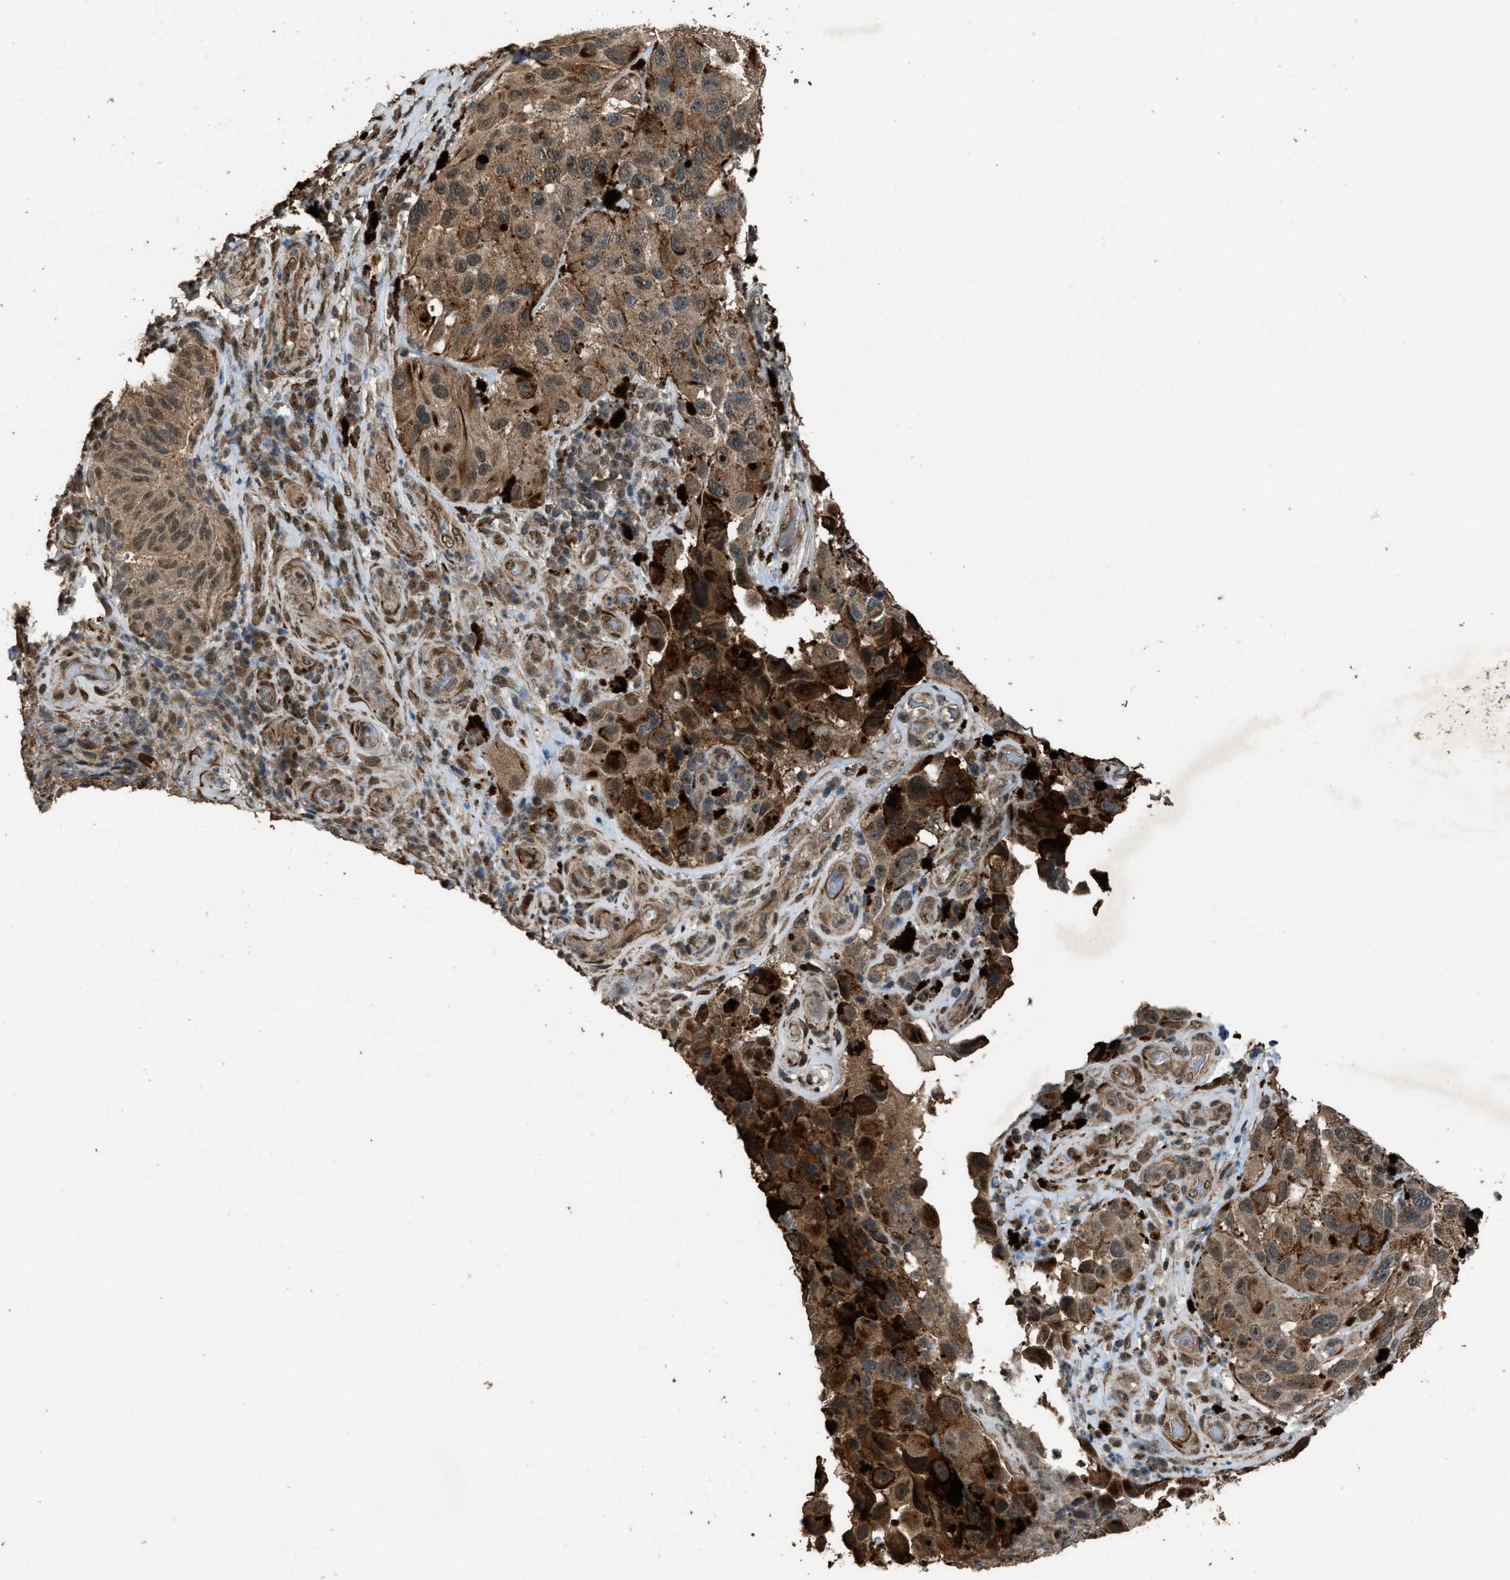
{"staining": {"intensity": "moderate", "quantity": ">75%", "location": "cytoplasmic/membranous,nuclear"}, "tissue": "melanoma", "cell_type": "Tumor cells", "image_type": "cancer", "snomed": [{"axis": "morphology", "description": "Malignant melanoma, NOS"}, {"axis": "topography", "description": "Skin"}], "caption": "Brown immunohistochemical staining in human melanoma displays moderate cytoplasmic/membranous and nuclear positivity in approximately >75% of tumor cells.", "gene": "SERTAD2", "patient": {"sex": "female", "age": 73}}